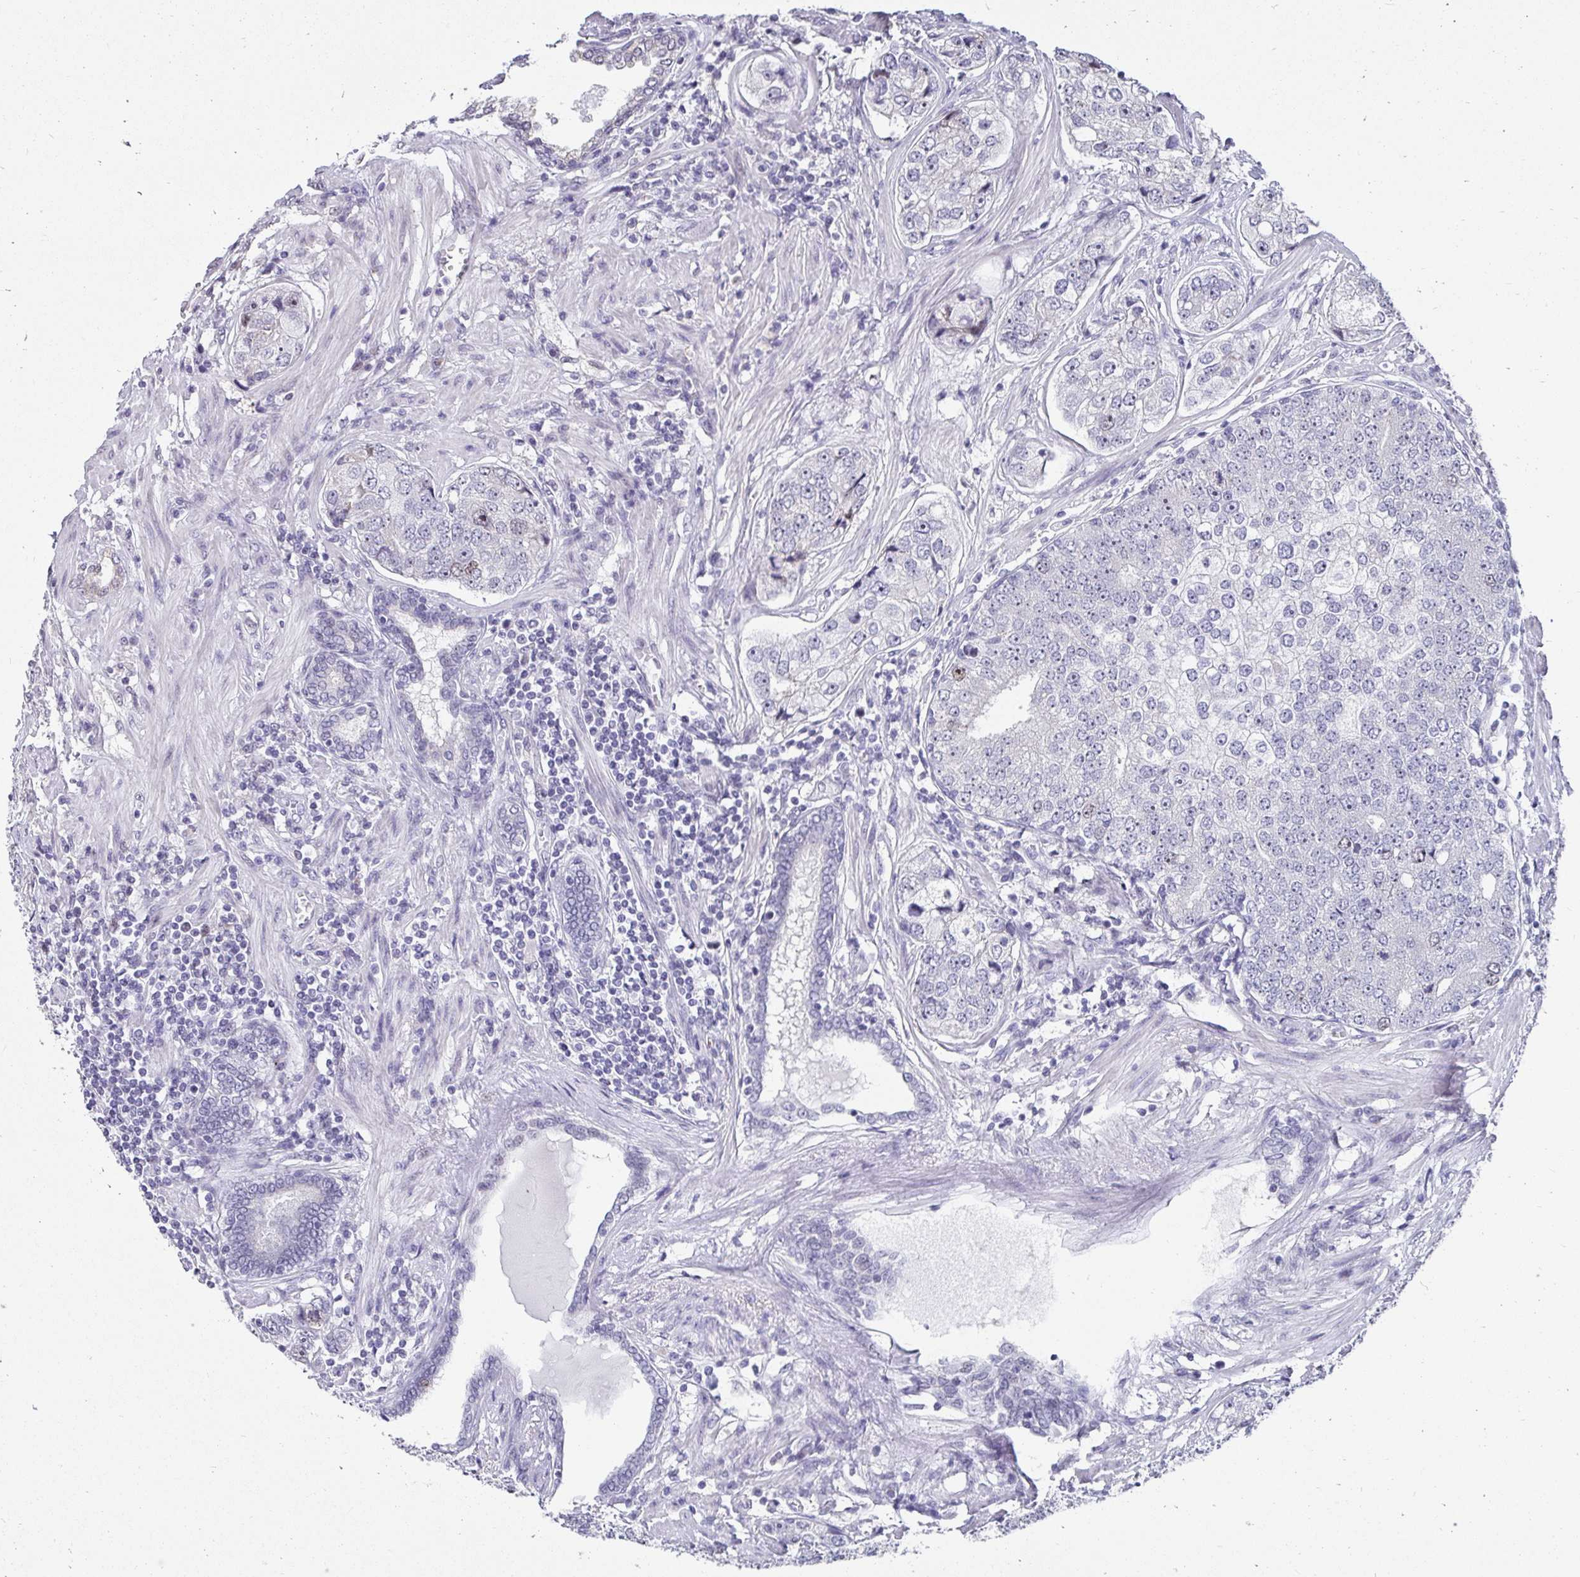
{"staining": {"intensity": "negative", "quantity": "none", "location": "none"}, "tissue": "prostate cancer", "cell_type": "Tumor cells", "image_type": "cancer", "snomed": [{"axis": "morphology", "description": "Adenocarcinoma, High grade"}, {"axis": "topography", "description": "Prostate"}], "caption": "Tumor cells are negative for brown protein staining in prostate adenocarcinoma (high-grade).", "gene": "ANLN", "patient": {"sex": "male", "age": 60}}